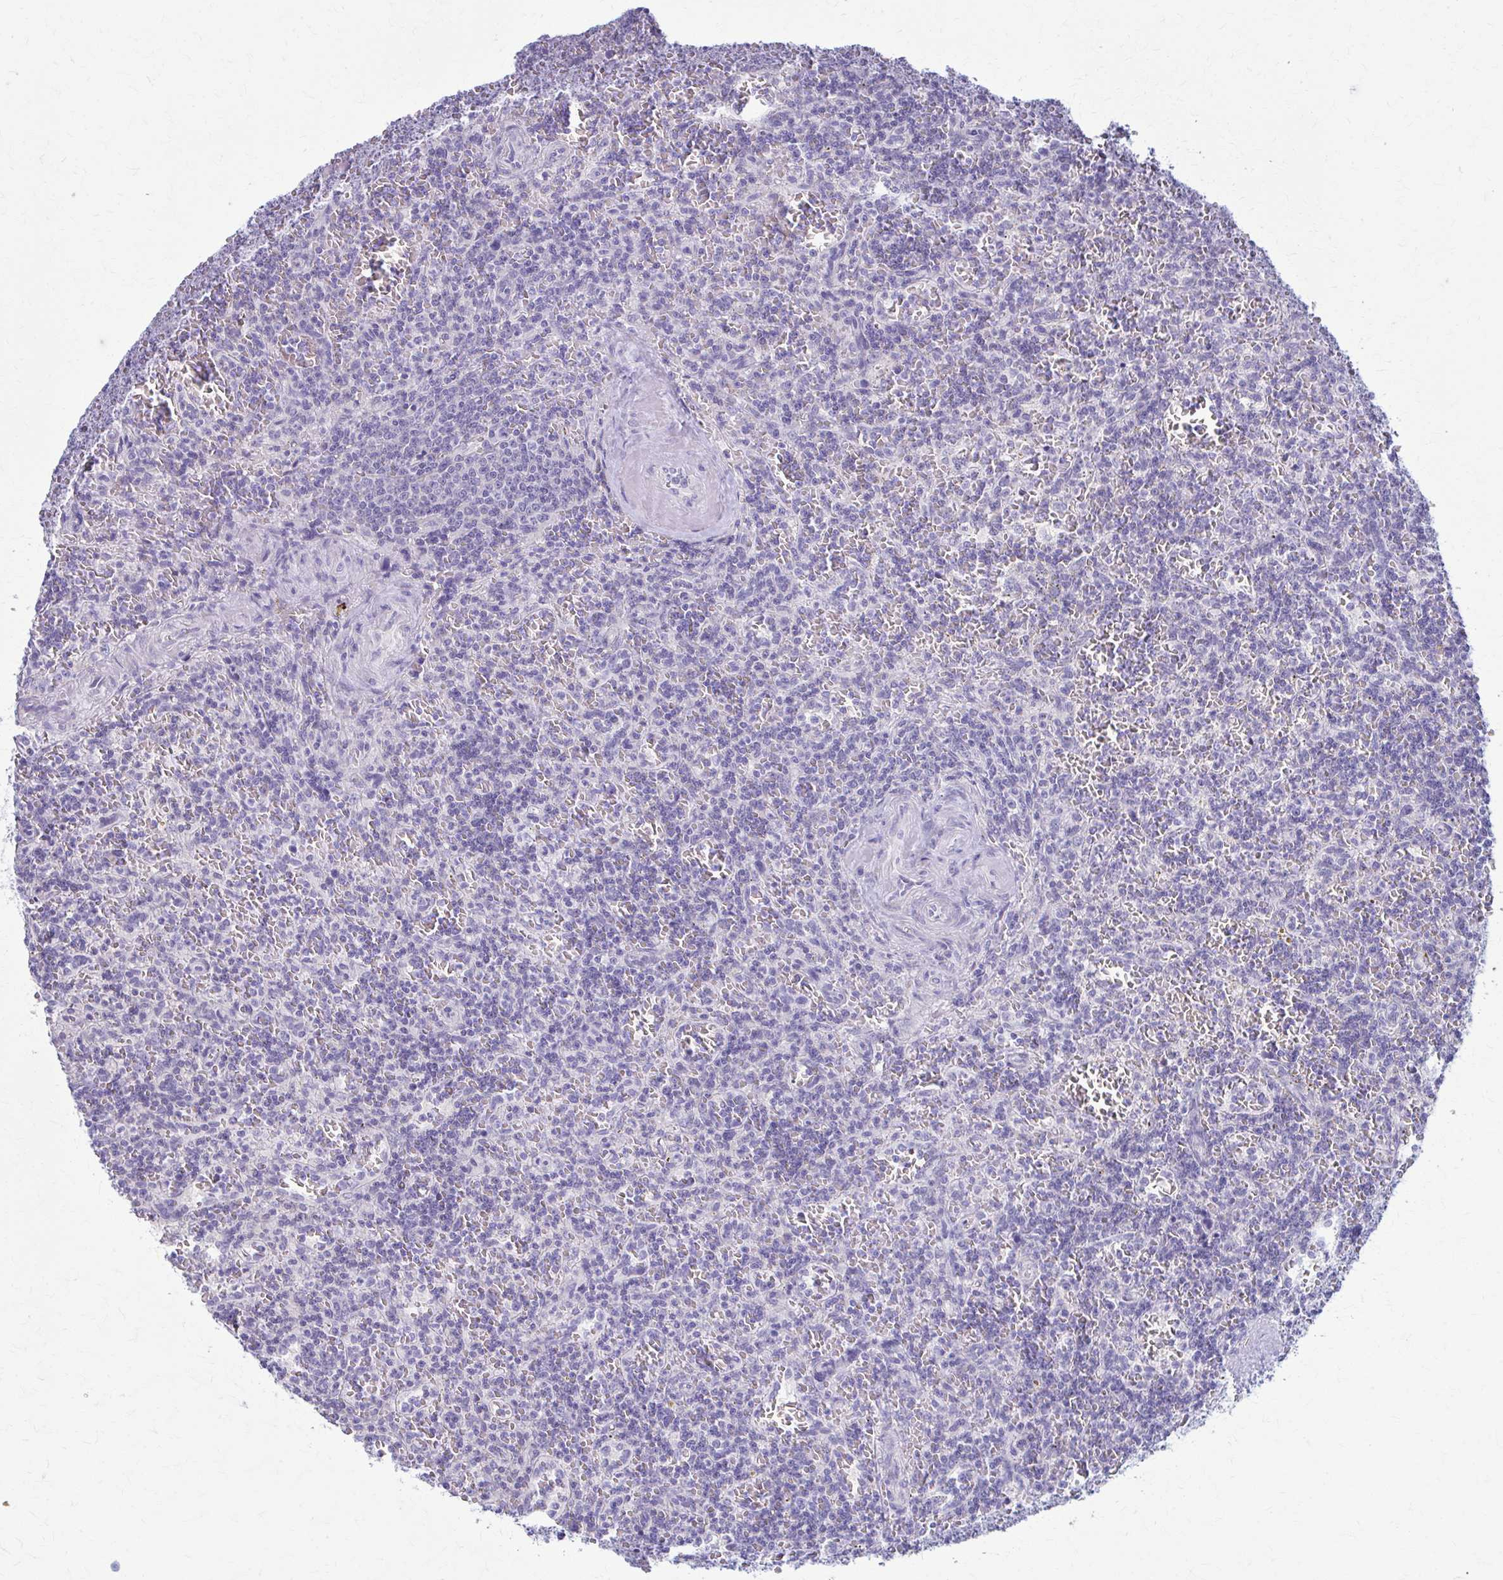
{"staining": {"intensity": "negative", "quantity": "none", "location": "none"}, "tissue": "lymphoma", "cell_type": "Tumor cells", "image_type": "cancer", "snomed": [{"axis": "morphology", "description": "Malignant lymphoma, non-Hodgkin's type, Low grade"}, {"axis": "topography", "description": "Spleen"}], "caption": "Low-grade malignant lymphoma, non-Hodgkin's type was stained to show a protein in brown. There is no significant positivity in tumor cells.", "gene": "PRKRA", "patient": {"sex": "male", "age": 73}}